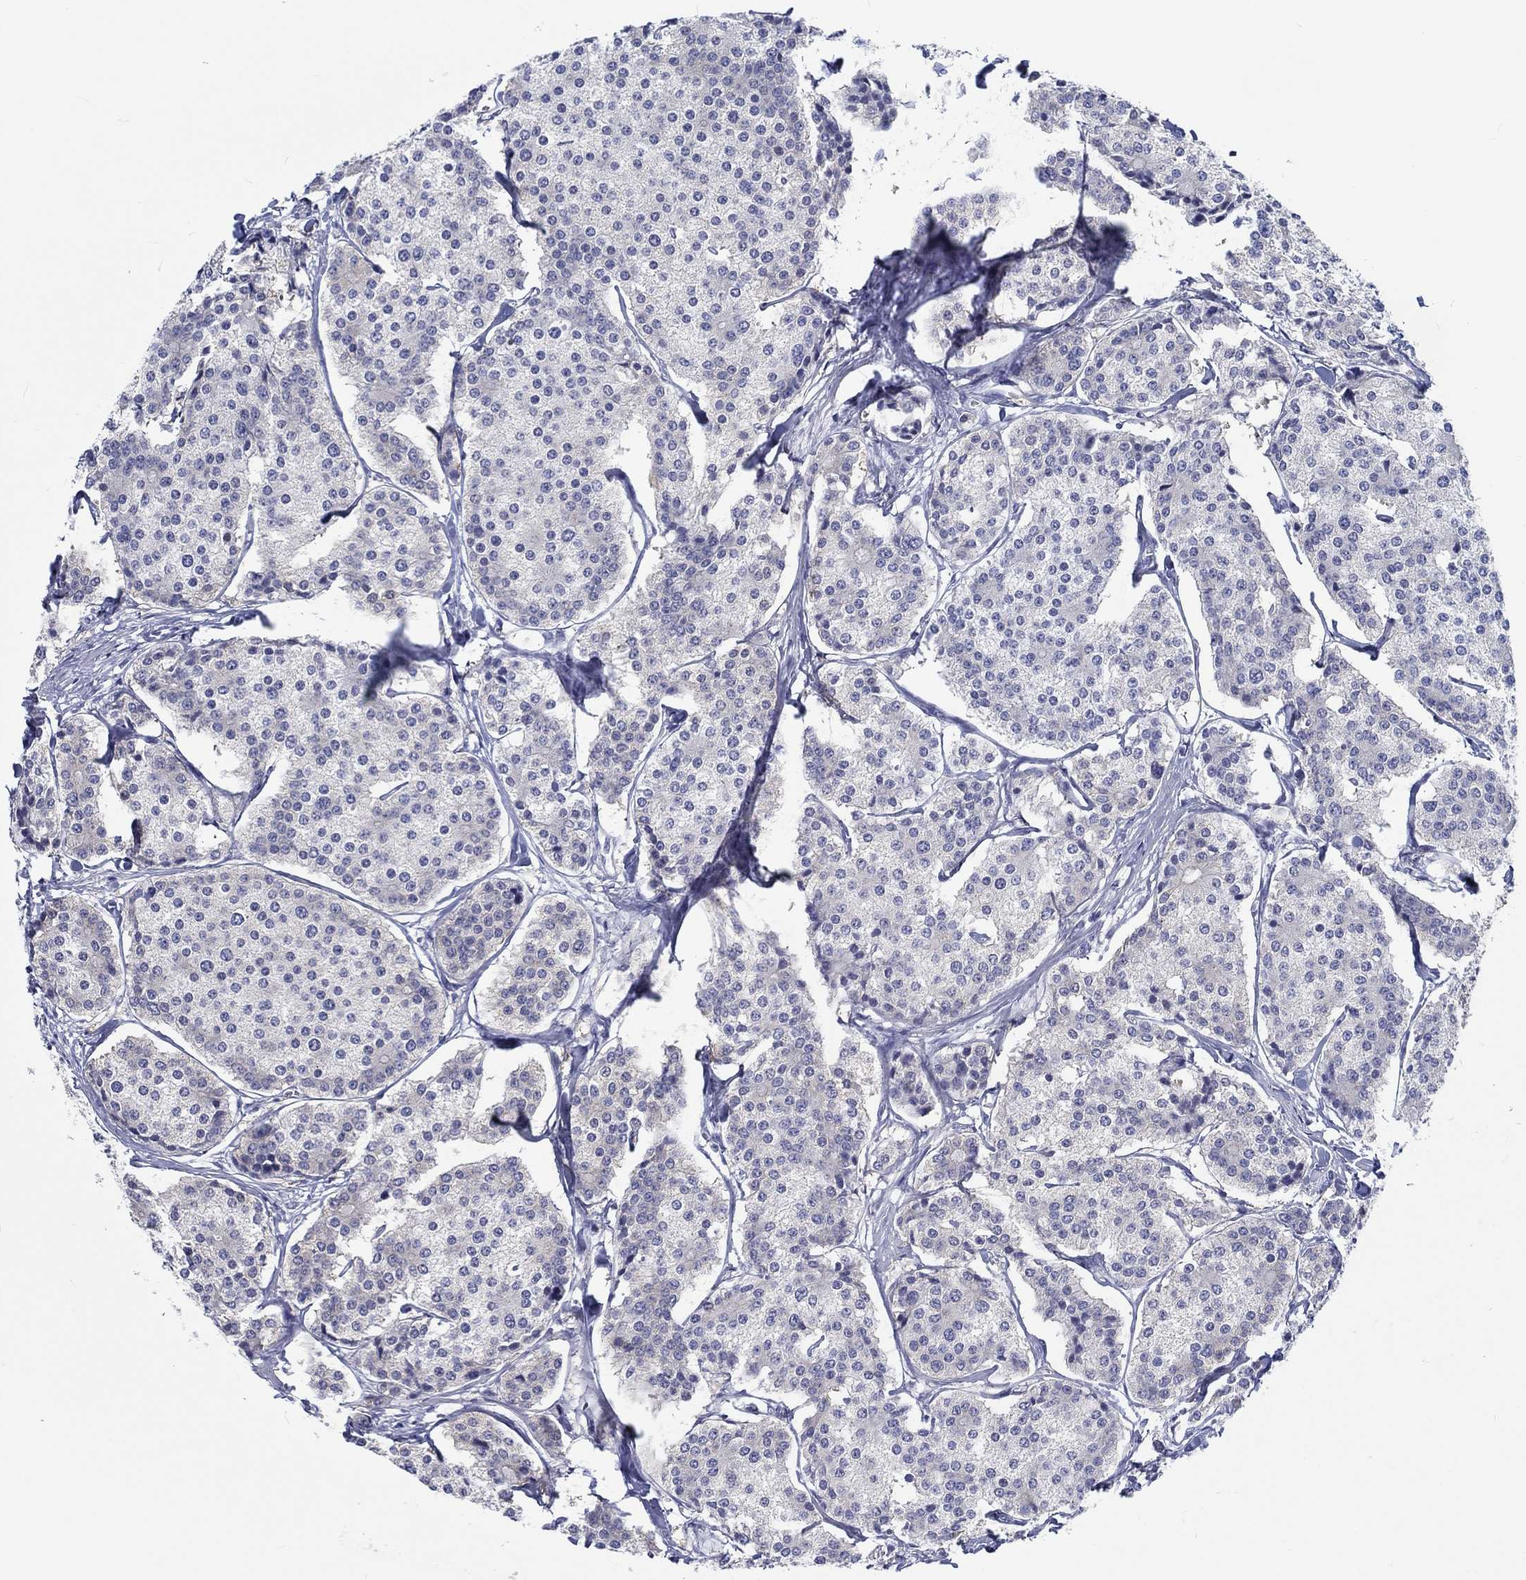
{"staining": {"intensity": "negative", "quantity": "none", "location": "none"}, "tissue": "carcinoid", "cell_type": "Tumor cells", "image_type": "cancer", "snomed": [{"axis": "morphology", "description": "Carcinoid, malignant, NOS"}, {"axis": "topography", "description": "Small intestine"}], "caption": "Carcinoid was stained to show a protein in brown. There is no significant positivity in tumor cells.", "gene": "H1-1", "patient": {"sex": "female", "age": 65}}